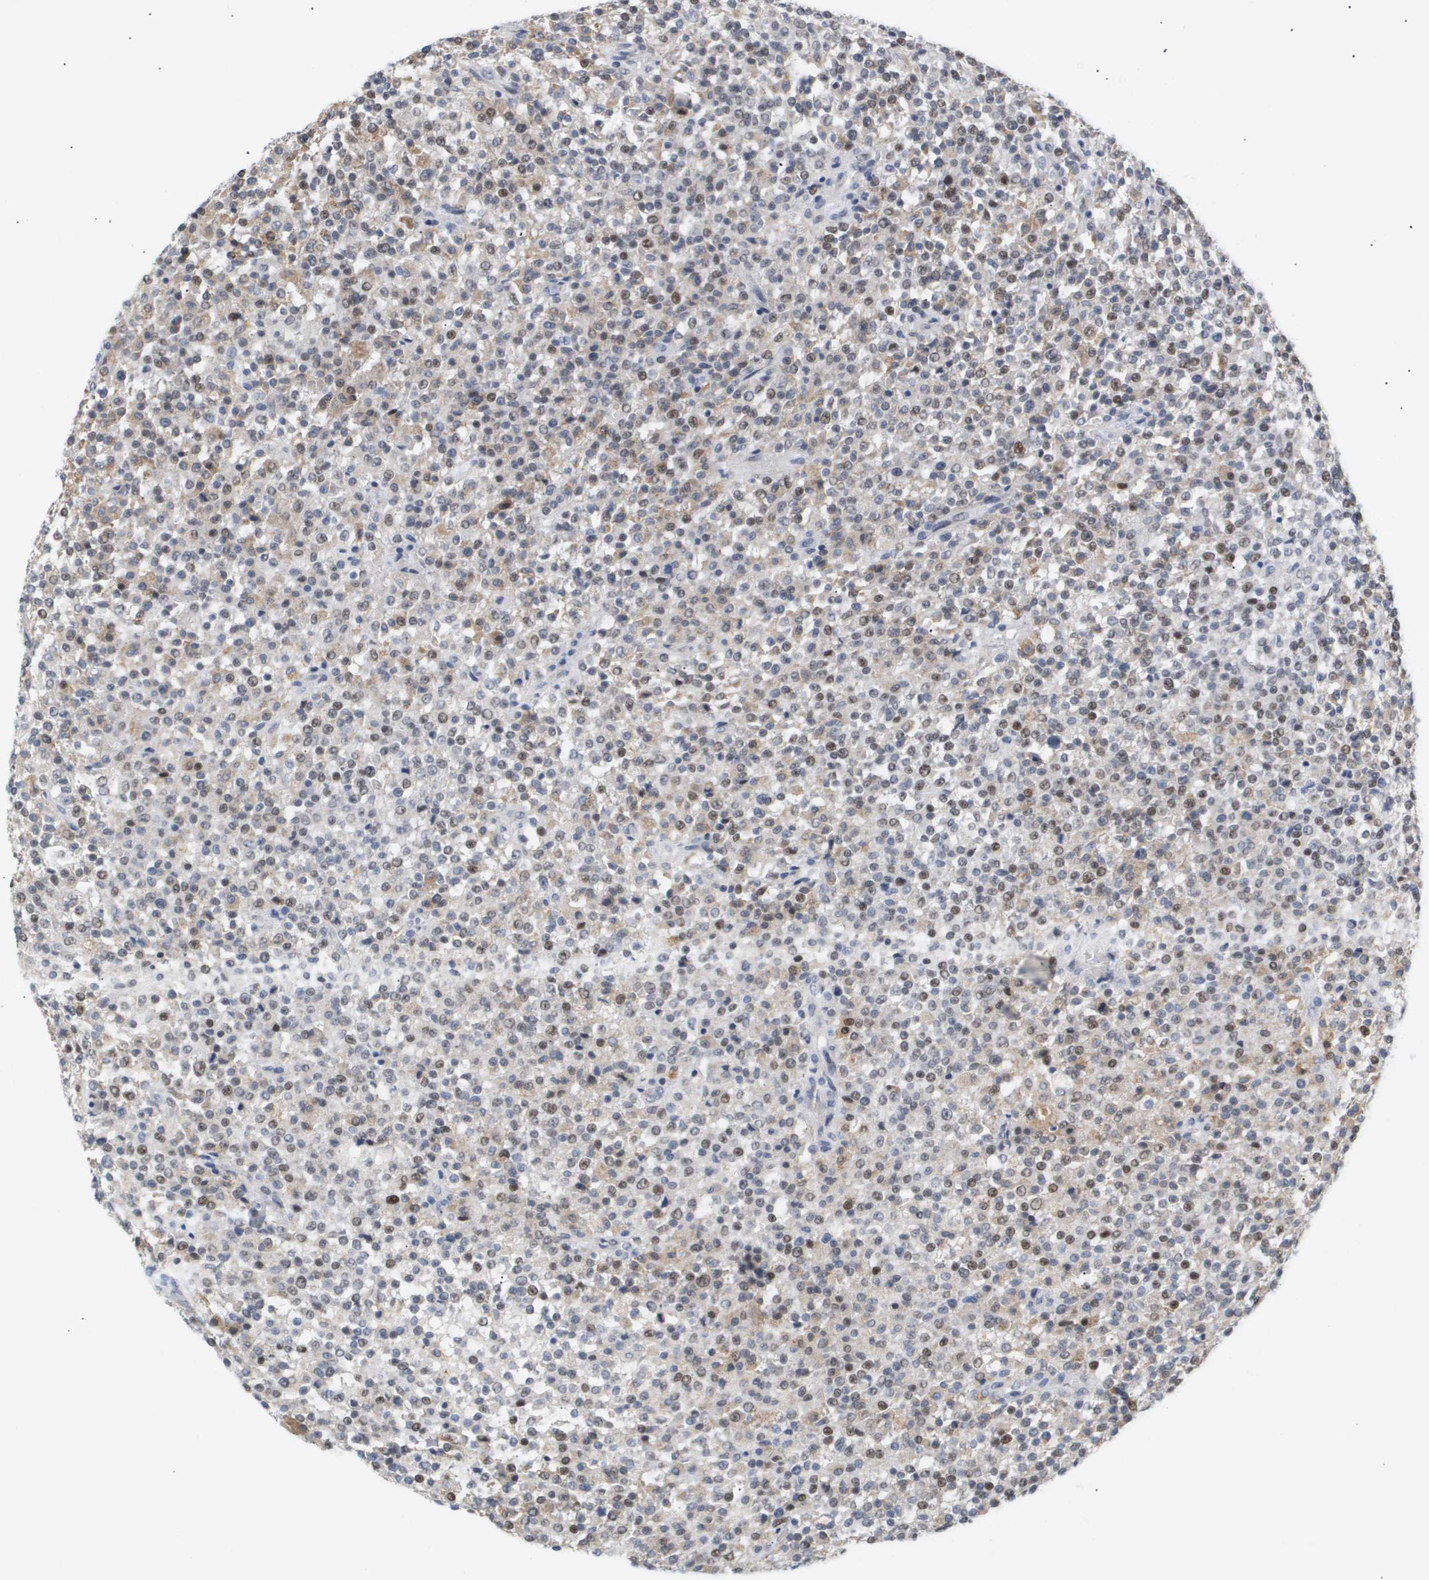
{"staining": {"intensity": "moderate", "quantity": "25%-75%", "location": "nuclear"}, "tissue": "testis cancer", "cell_type": "Tumor cells", "image_type": "cancer", "snomed": [{"axis": "morphology", "description": "Seminoma, NOS"}, {"axis": "topography", "description": "Testis"}], "caption": "Testis cancer (seminoma) stained for a protein reveals moderate nuclear positivity in tumor cells. The protein is stained brown, and the nuclei are stained in blue (DAB IHC with brightfield microscopy, high magnification).", "gene": "PPARD", "patient": {"sex": "male", "age": 59}}